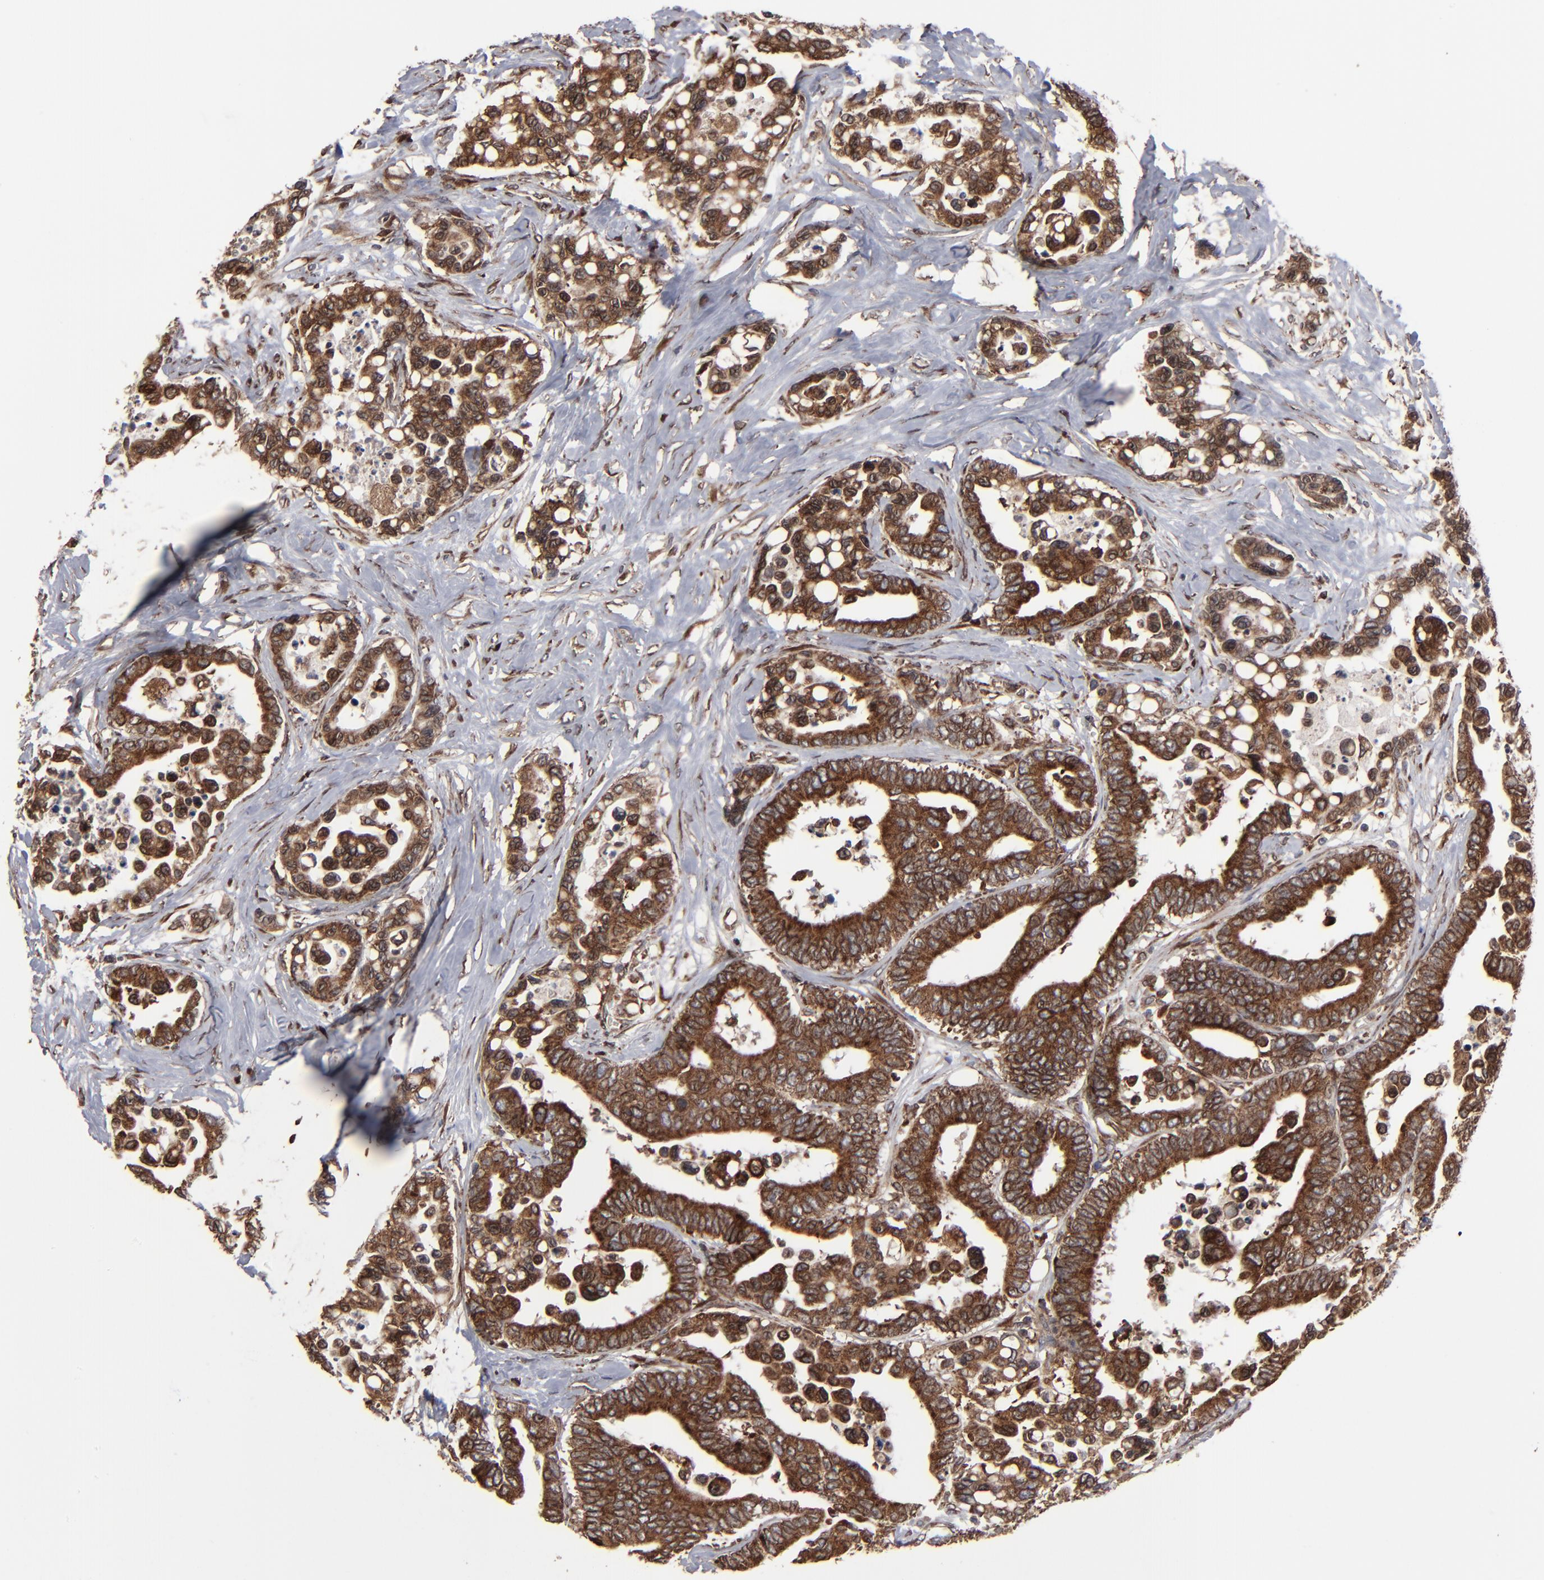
{"staining": {"intensity": "moderate", "quantity": ">75%", "location": "cytoplasmic/membranous"}, "tissue": "colorectal cancer", "cell_type": "Tumor cells", "image_type": "cancer", "snomed": [{"axis": "morphology", "description": "Adenocarcinoma, NOS"}, {"axis": "topography", "description": "Colon"}], "caption": "Human adenocarcinoma (colorectal) stained with a brown dye reveals moderate cytoplasmic/membranous positive staining in approximately >75% of tumor cells.", "gene": "CNIH1", "patient": {"sex": "male", "age": 82}}